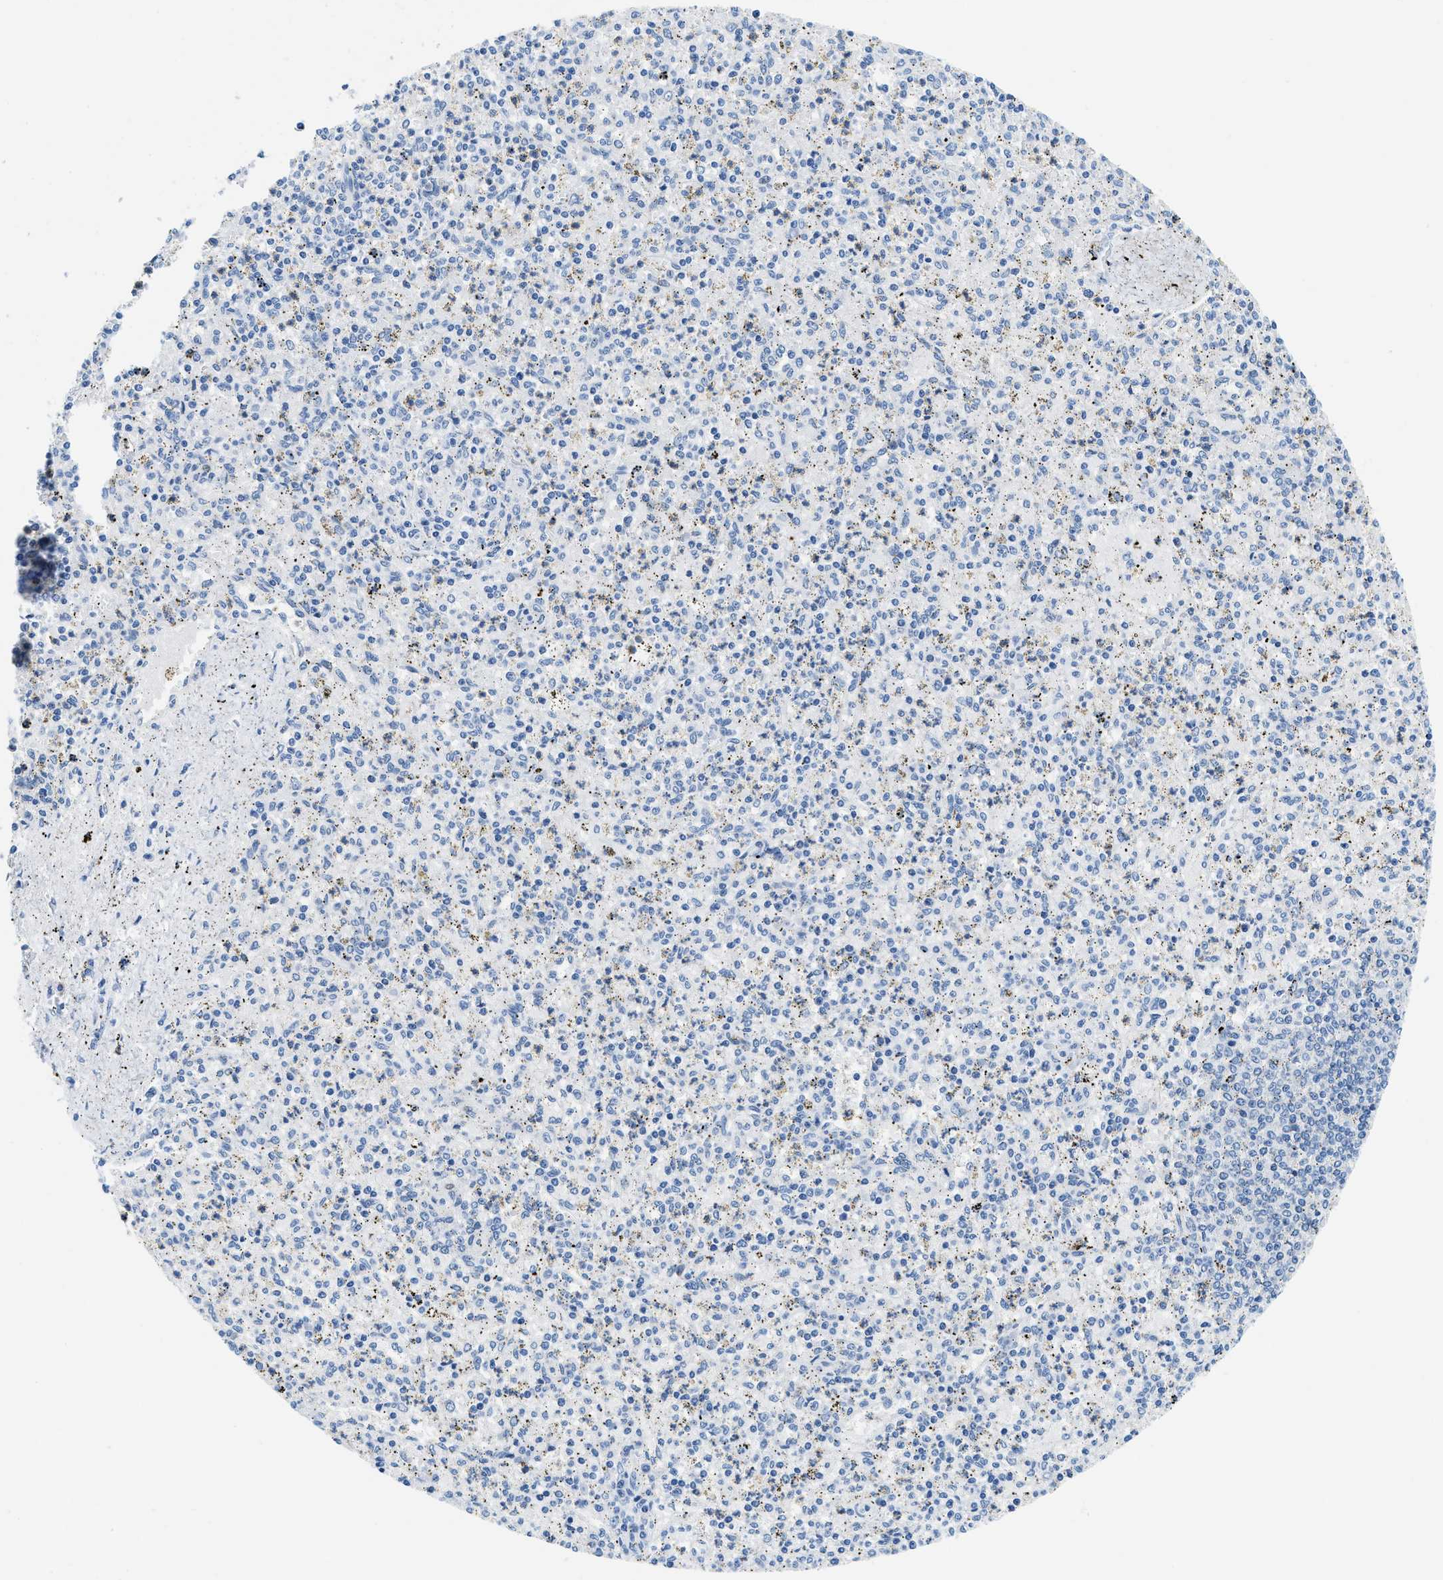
{"staining": {"intensity": "negative", "quantity": "none", "location": "none"}, "tissue": "spleen", "cell_type": "Cells in red pulp", "image_type": "normal", "snomed": [{"axis": "morphology", "description": "Normal tissue, NOS"}, {"axis": "topography", "description": "Spleen"}], "caption": "Immunohistochemistry (IHC) image of normal spleen: human spleen stained with DAB demonstrates no significant protein expression in cells in red pulp.", "gene": "MBL2", "patient": {"sex": "male", "age": 72}}